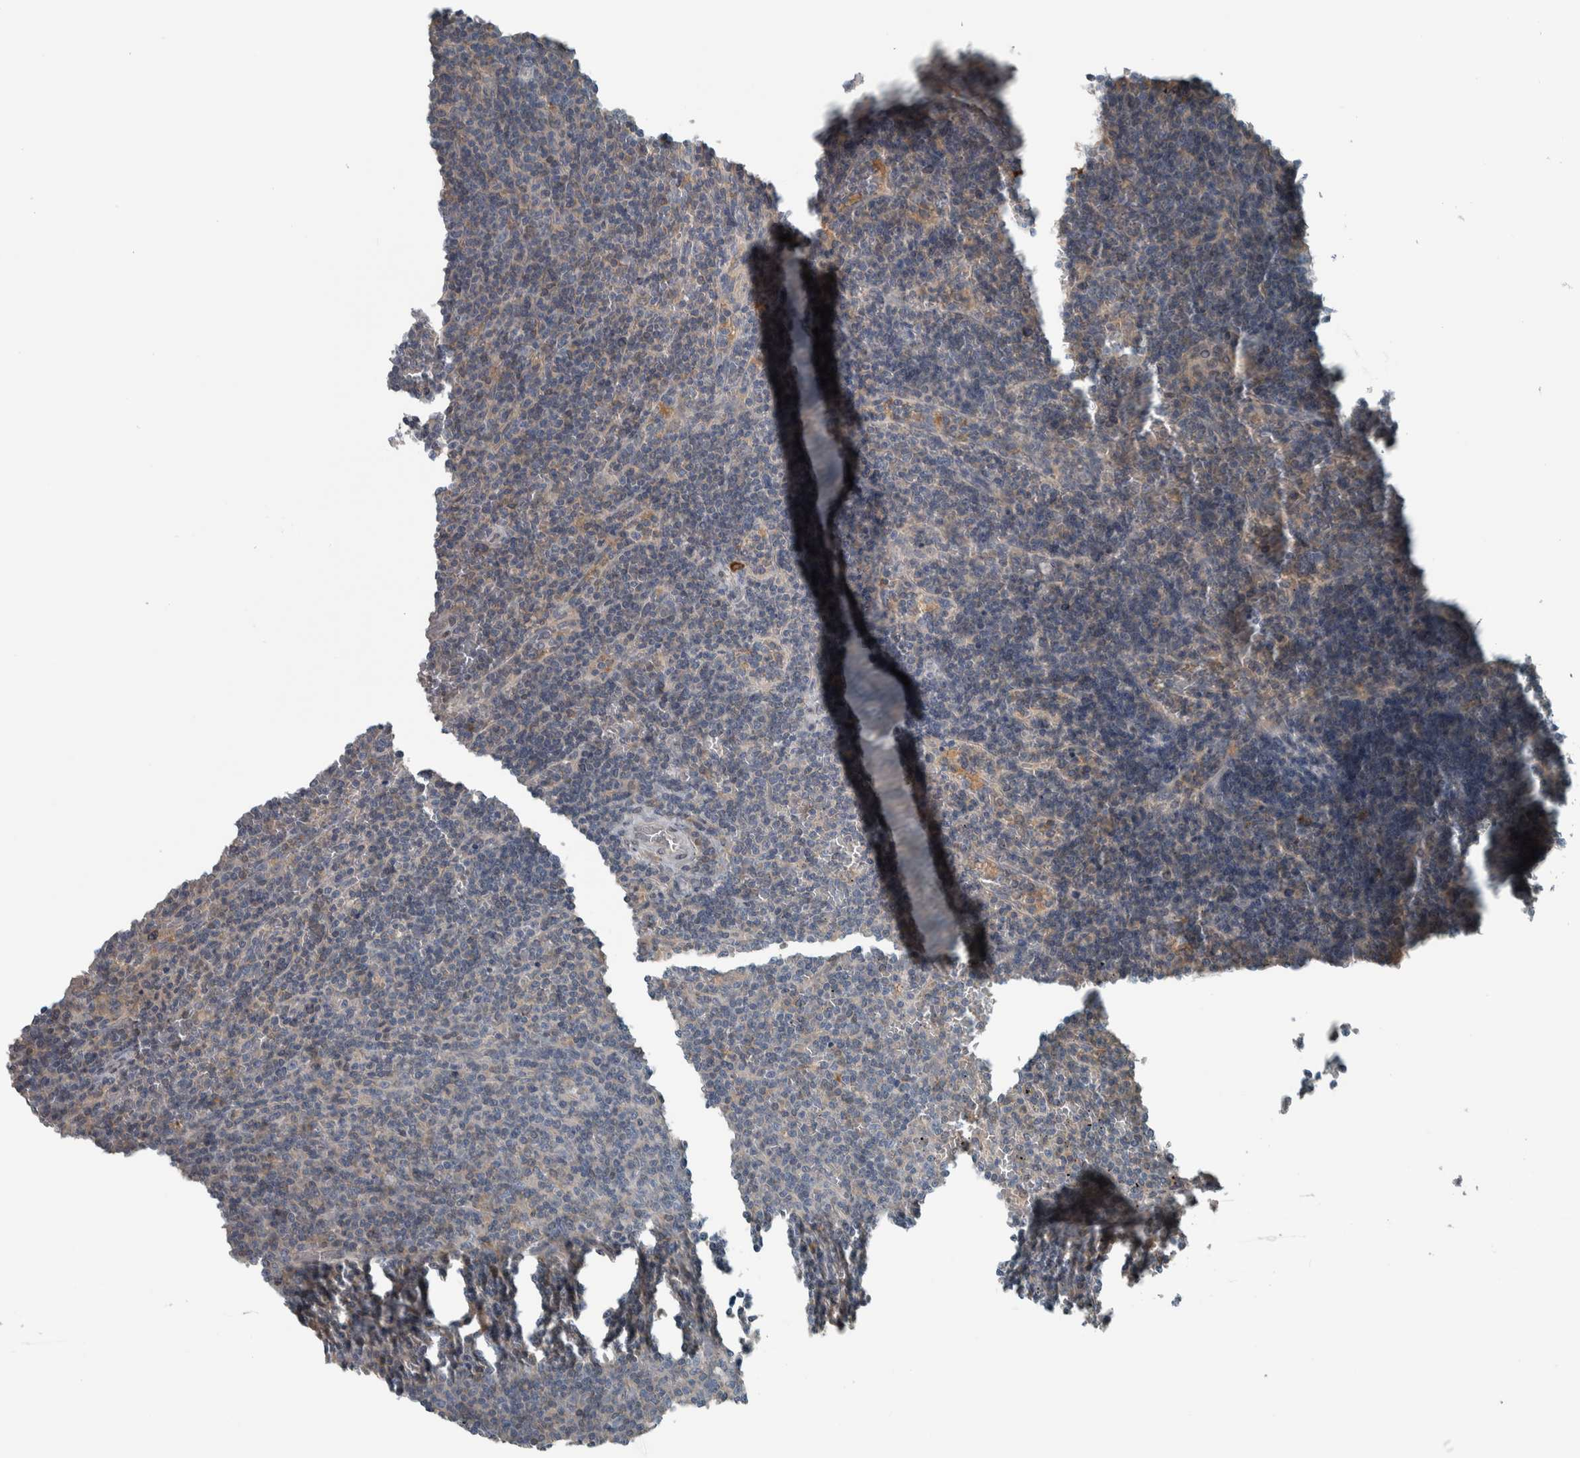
{"staining": {"intensity": "negative", "quantity": "none", "location": "none"}, "tissue": "lymphoma", "cell_type": "Tumor cells", "image_type": "cancer", "snomed": [{"axis": "morphology", "description": "Malignant lymphoma, non-Hodgkin's type, Low grade"}, {"axis": "topography", "description": "Spleen"}], "caption": "Tumor cells are negative for brown protein staining in lymphoma. (DAB (3,3'-diaminobenzidine) immunohistochemistry, high magnification).", "gene": "ALAD", "patient": {"sex": "female", "age": 50}}